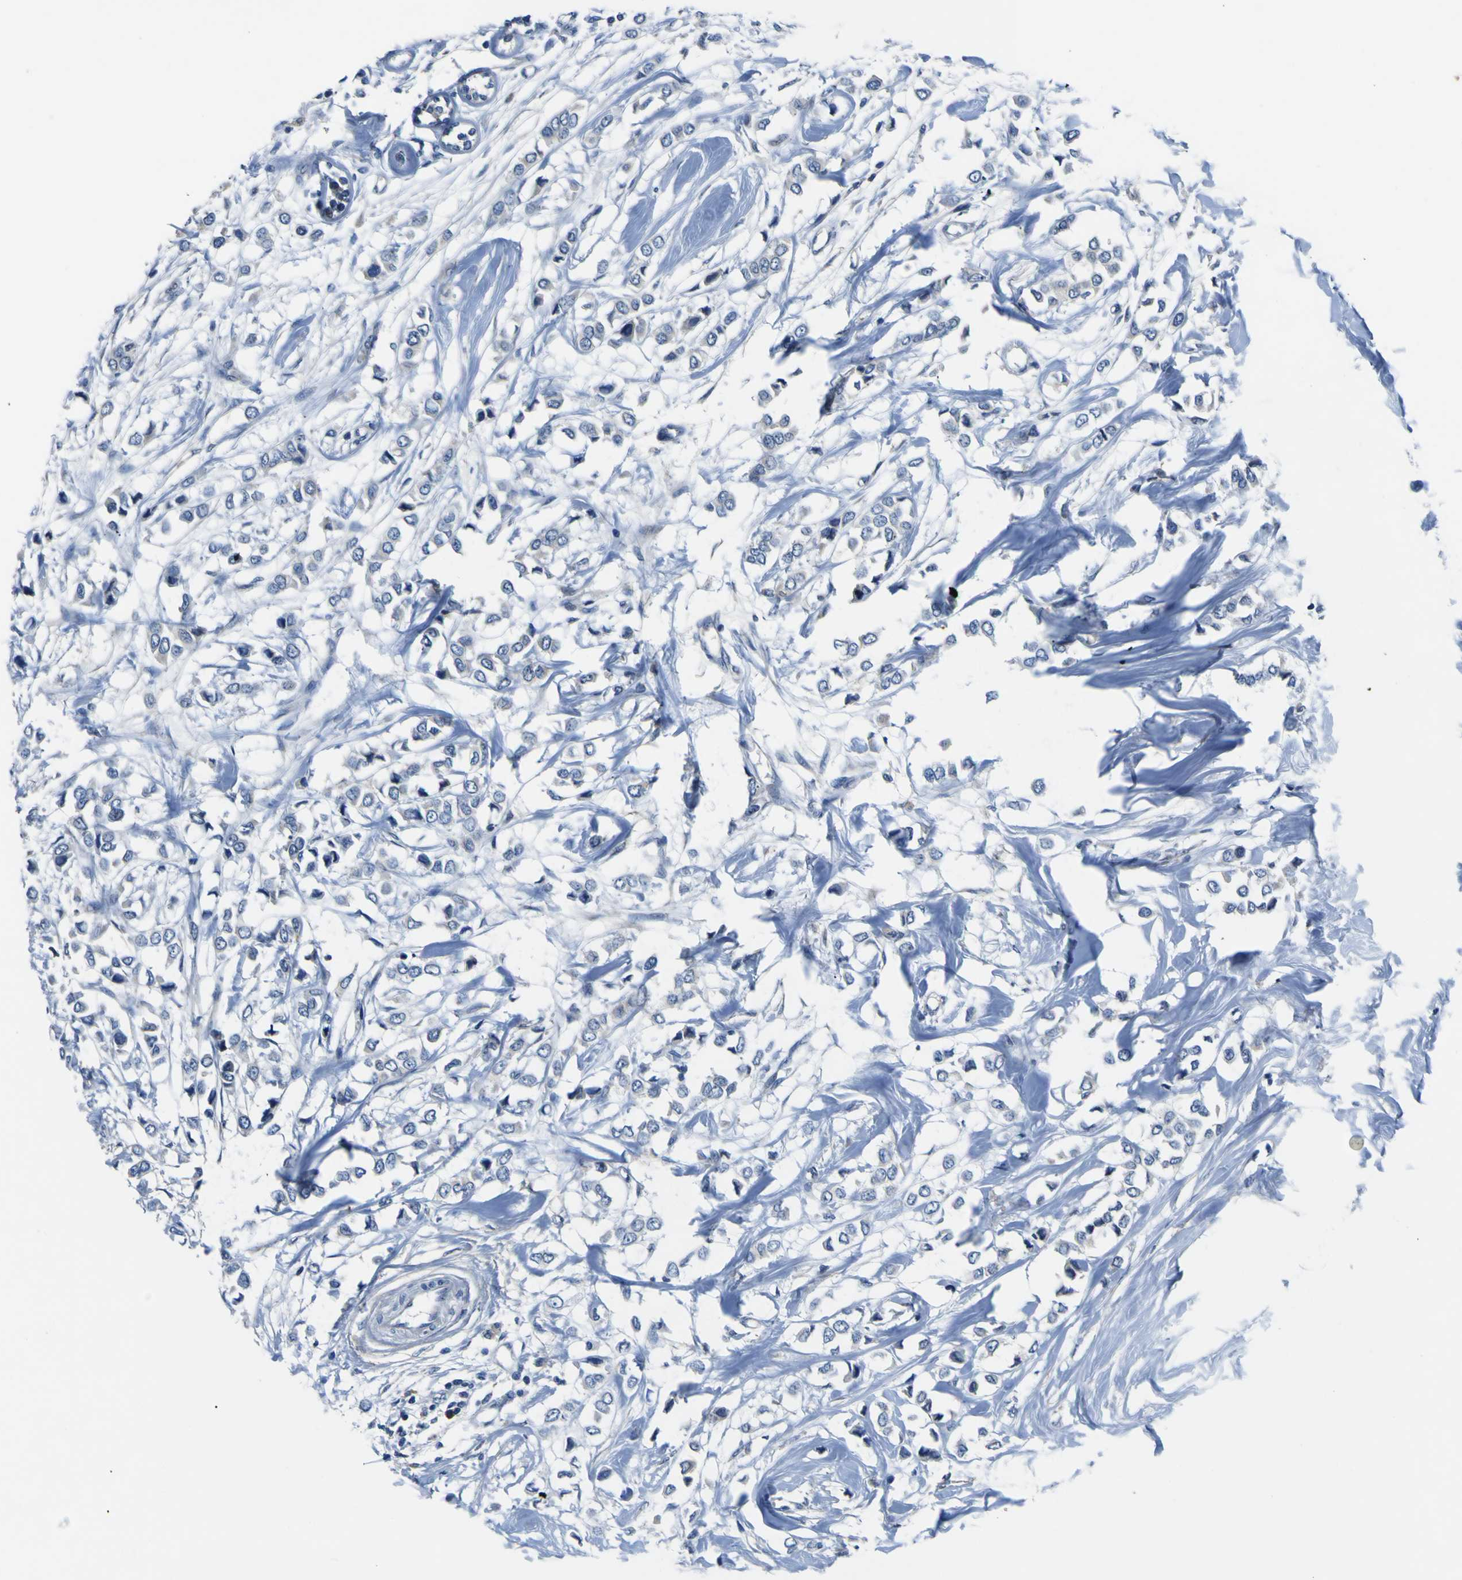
{"staining": {"intensity": "negative", "quantity": "none", "location": "none"}, "tissue": "breast cancer", "cell_type": "Tumor cells", "image_type": "cancer", "snomed": [{"axis": "morphology", "description": "Lobular carcinoma"}, {"axis": "topography", "description": "Breast"}], "caption": "High magnification brightfield microscopy of breast lobular carcinoma stained with DAB (3,3'-diaminobenzidine) (brown) and counterstained with hematoxylin (blue): tumor cells show no significant positivity.", "gene": "EPHB4", "patient": {"sex": "female", "age": 51}}